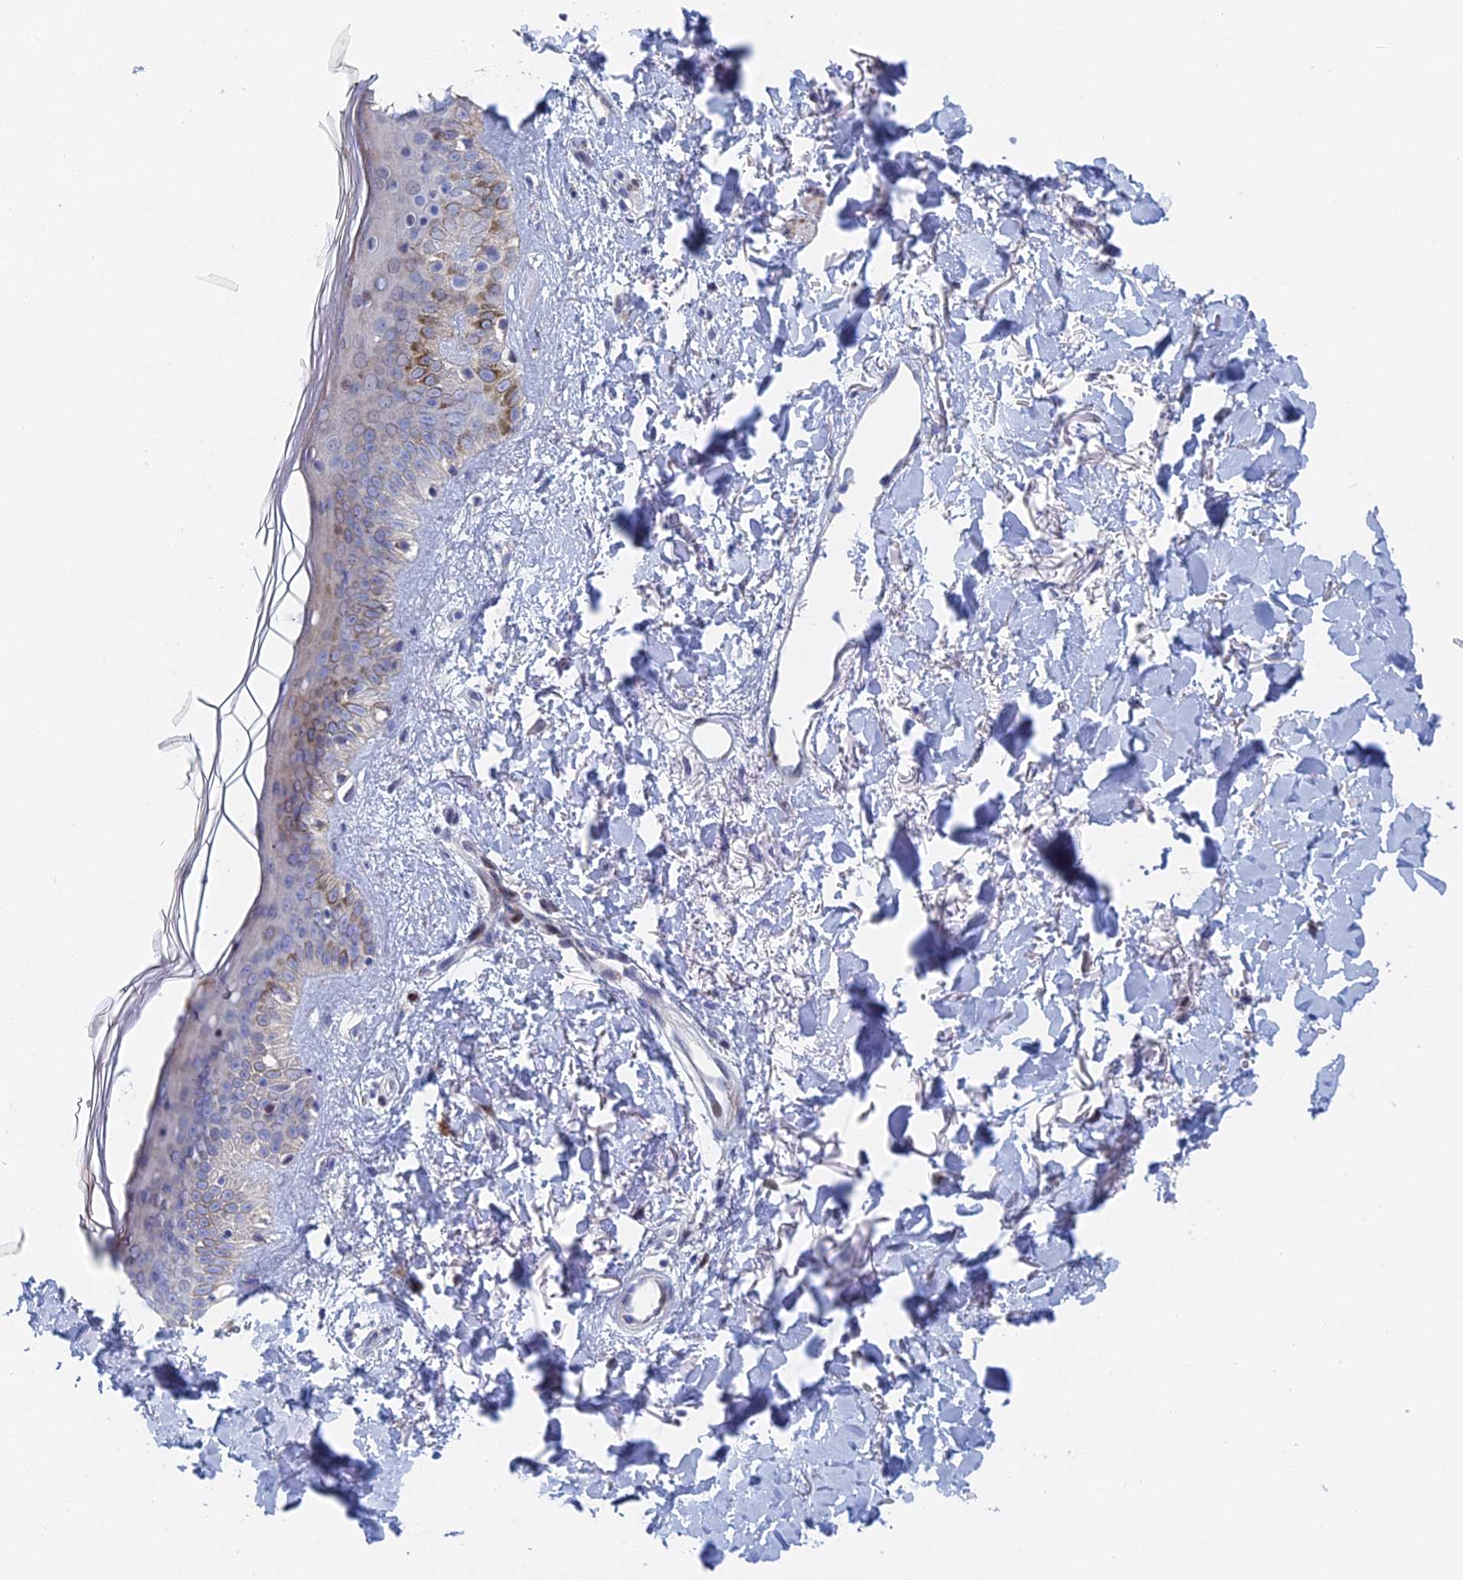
{"staining": {"intensity": "negative", "quantity": "none", "location": "none"}, "tissue": "skin", "cell_type": "Fibroblasts", "image_type": "normal", "snomed": [{"axis": "morphology", "description": "Normal tissue, NOS"}, {"axis": "topography", "description": "Skin"}], "caption": "IHC photomicrograph of unremarkable skin: human skin stained with DAB shows no significant protein expression in fibroblasts. (Brightfield microscopy of DAB IHC at high magnification).", "gene": "DRGX", "patient": {"sex": "female", "age": 58}}